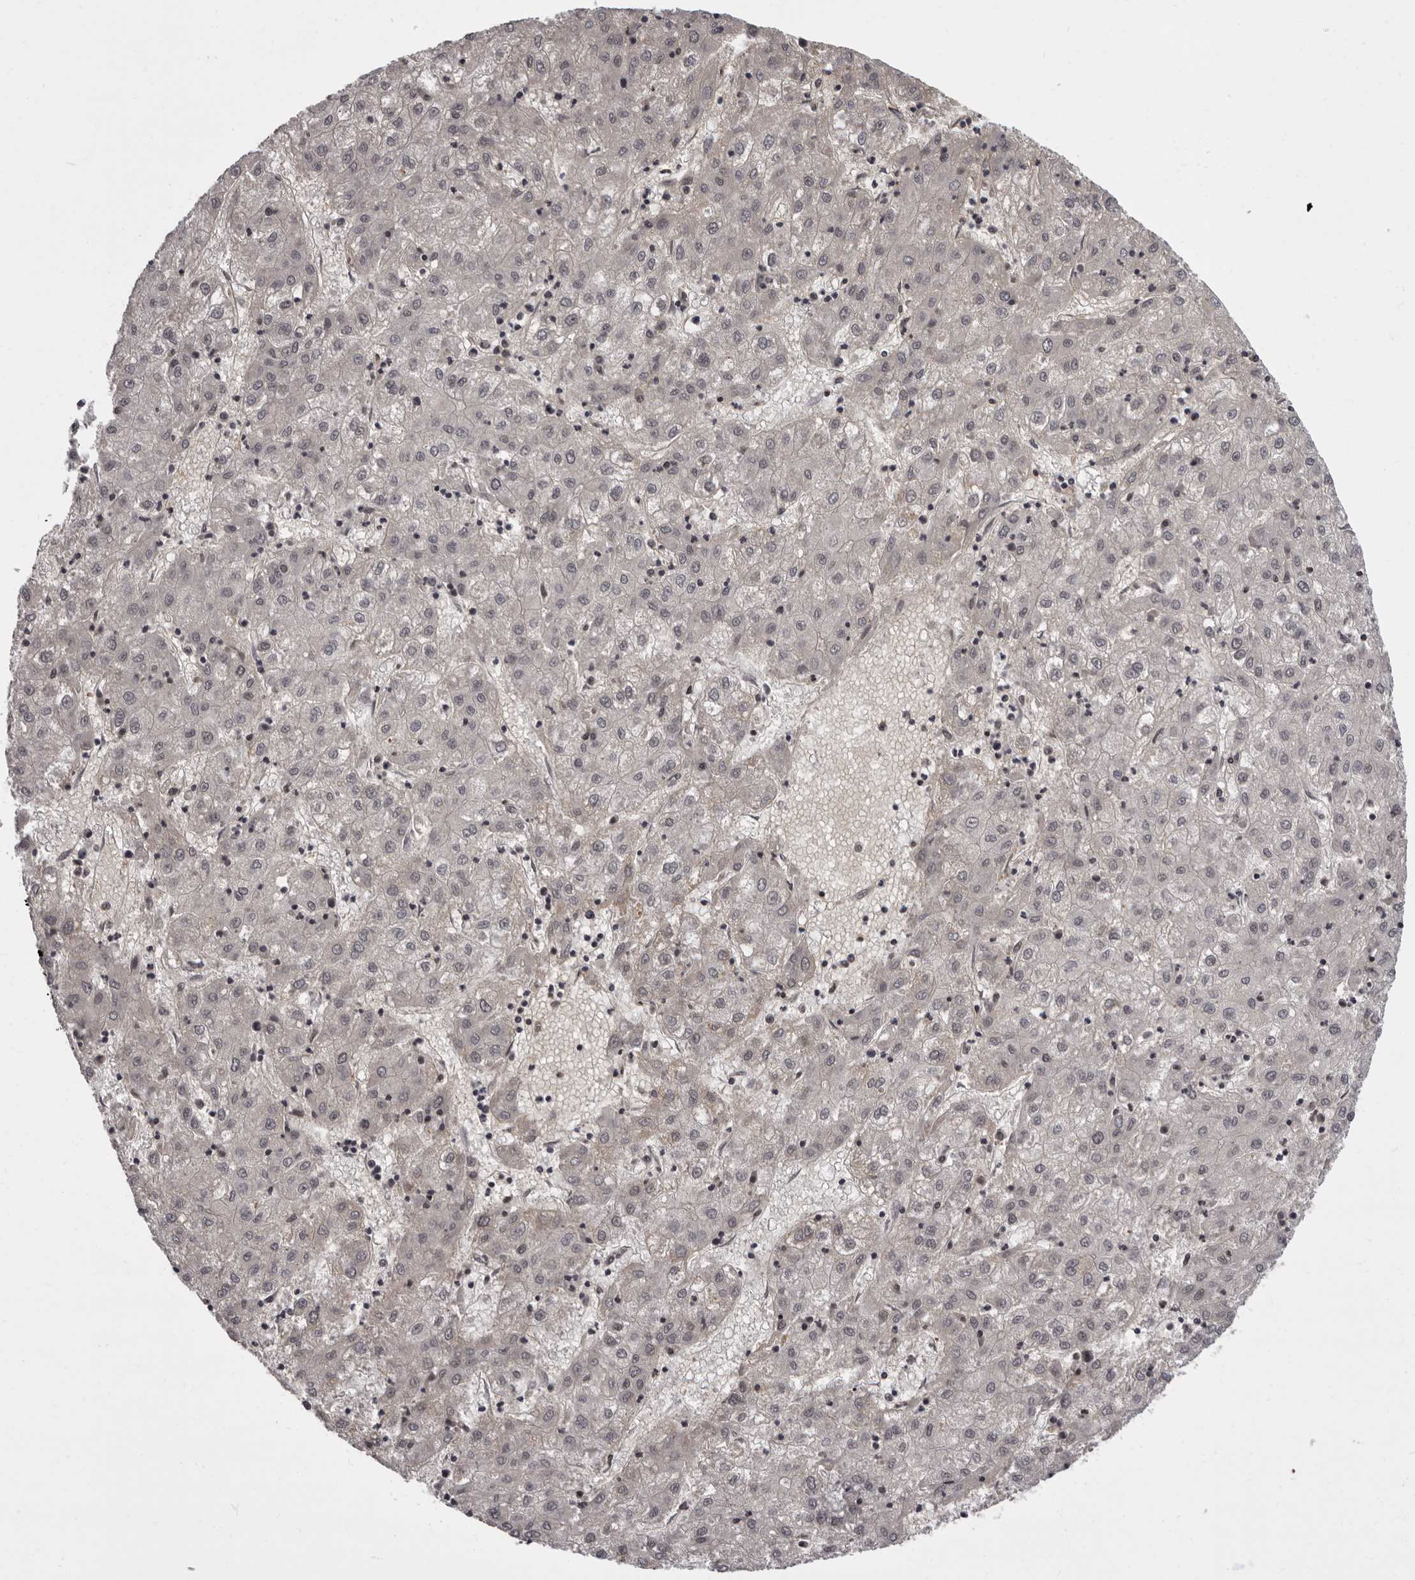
{"staining": {"intensity": "negative", "quantity": "none", "location": "none"}, "tissue": "liver cancer", "cell_type": "Tumor cells", "image_type": "cancer", "snomed": [{"axis": "morphology", "description": "Carcinoma, Hepatocellular, NOS"}, {"axis": "topography", "description": "Liver"}], "caption": "There is no significant expression in tumor cells of liver cancer (hepatocellular carcinoma).", "gene": "FGFR4", "patient": {"sex": "male", "age": 72}}